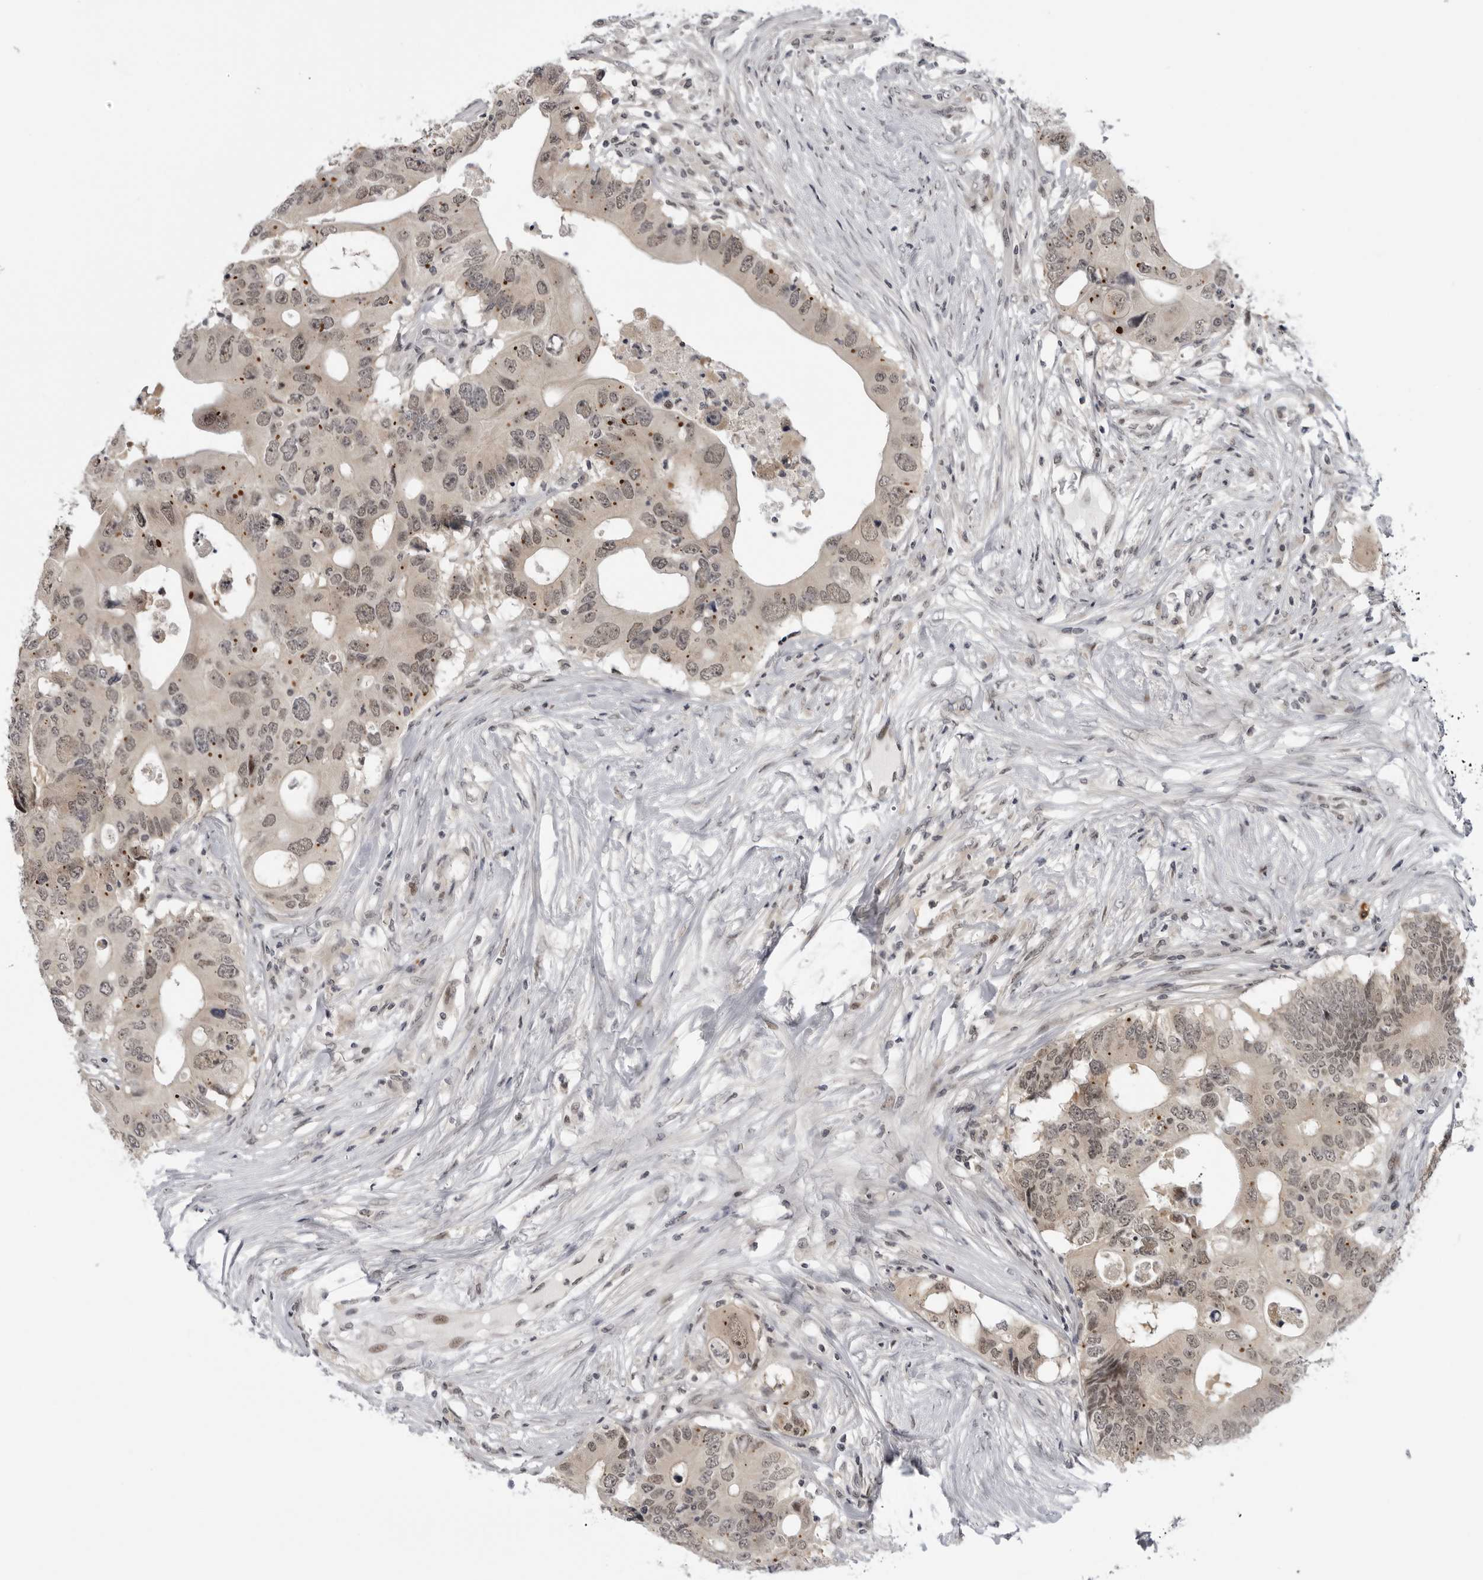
{"staining": {"intensity": "weak", "quantity": ">75%", "location": "nuclear"}, "tissue": "colorectal cancer", "cell_type": "Tumor cells", "image_type": "cancer", "snomed": [{"axis": "morphology", "description": "Adenocarcinoma, NOS"}, {"axis": "topography", "description": "Colon"}], "caption": "Protein staining of adenocarcinoma (colorectal) tissue exhibits weak nuclear staining in about >75% of tumor cells. (DAB IHC, brown staining for protein, blue staining for nuclei).", "gene": "ALPK2", "patient": {"sex": "male", "age": 71}}